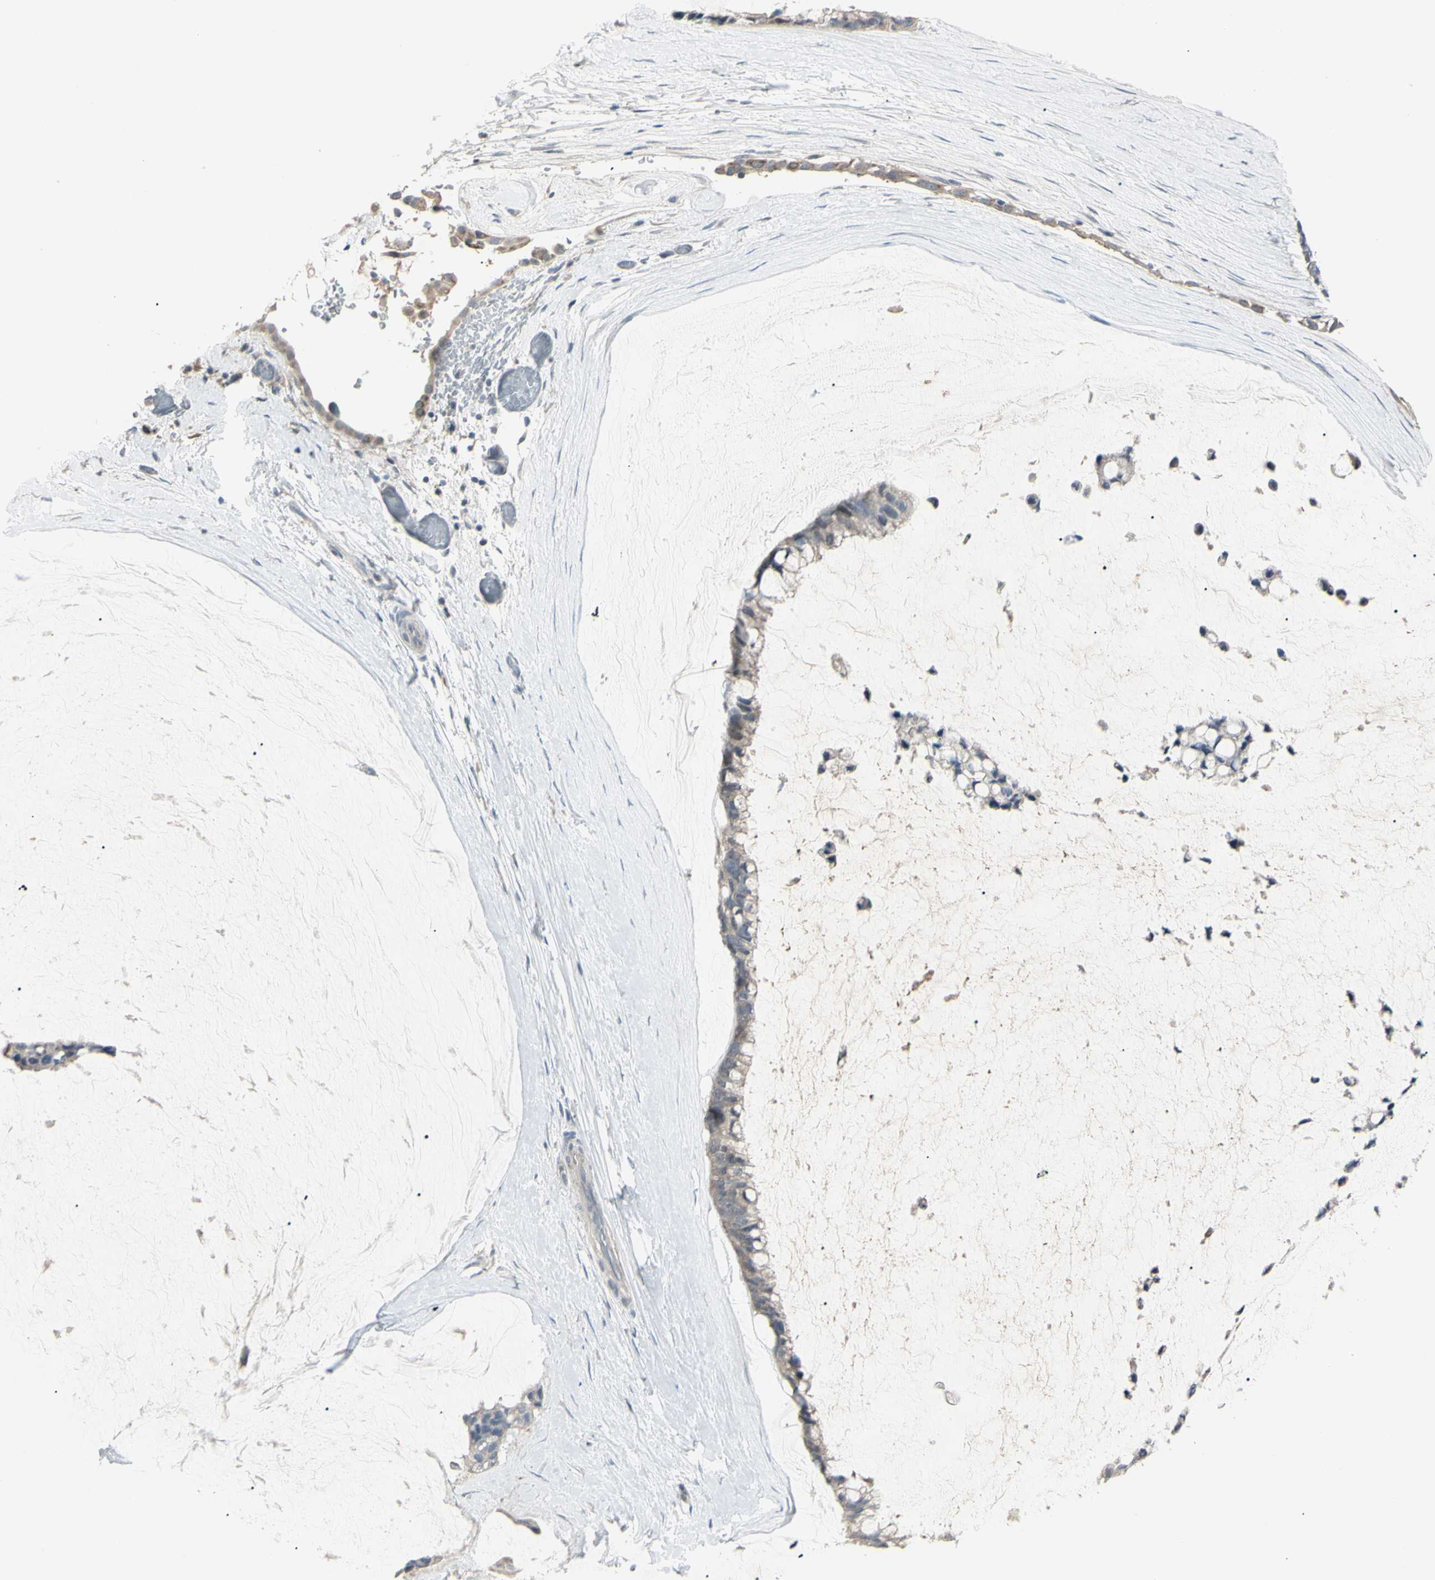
{"staining": {"intensity": "weak", "quantity": ">75%", "location": "cytoplasmic/membranous"}, "tissue": "ovarian cancer", "cell_type": "Tumor cells", "image_type": "cancer", "snomed": [{"axis": "morphology", "description": "Cystadenocarcinoma, mucinous, NOS"}, {"axis": "topography", "description": "Ovary"}], "caption": "Weak cytoplasmic/membranous expression is appreciated in approximately >75% of tumor cells in ovarian cancer (mucinous cystadenocarcinoma).", "gene": "PIAS4", "patient": {"sex": "female", "age": 39}}